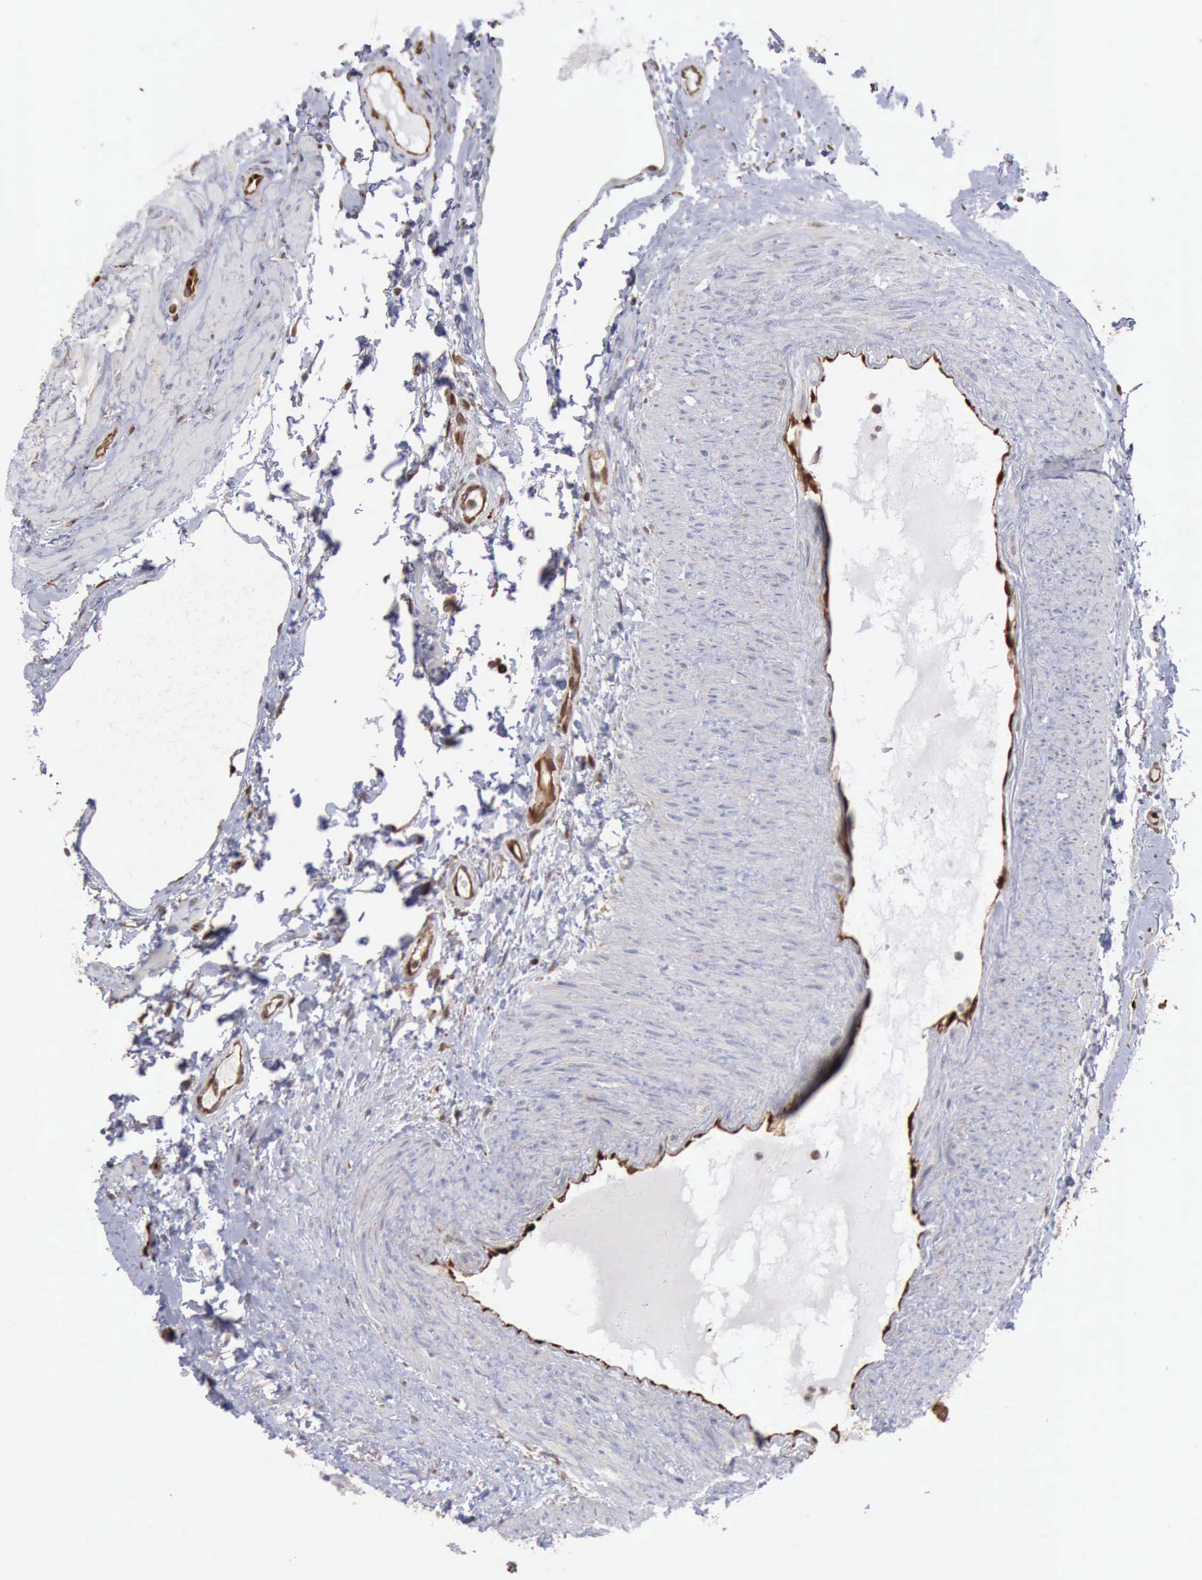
{"staining": {"intensity": "strong", "quantity": ">75%", "location": "cytoplasmic/membranous,nuclear"}, "tissue": "epididymis", "cell_type": "Glandular cells", "image_type": "normal", "snomed": [{"axis": "morphology", "description": "Normal tissue, NOS"}, {"axis": "topography", "description": "Epididymis"}], "caption": "Brown immunohistochemical staining in benign epididymis exhibits strong cytoplasmic/membranous,nuclear expression in about >75% of glandular cells.", "gene": "PDCD4", "patient": {"sex": "male", "age": 68}}